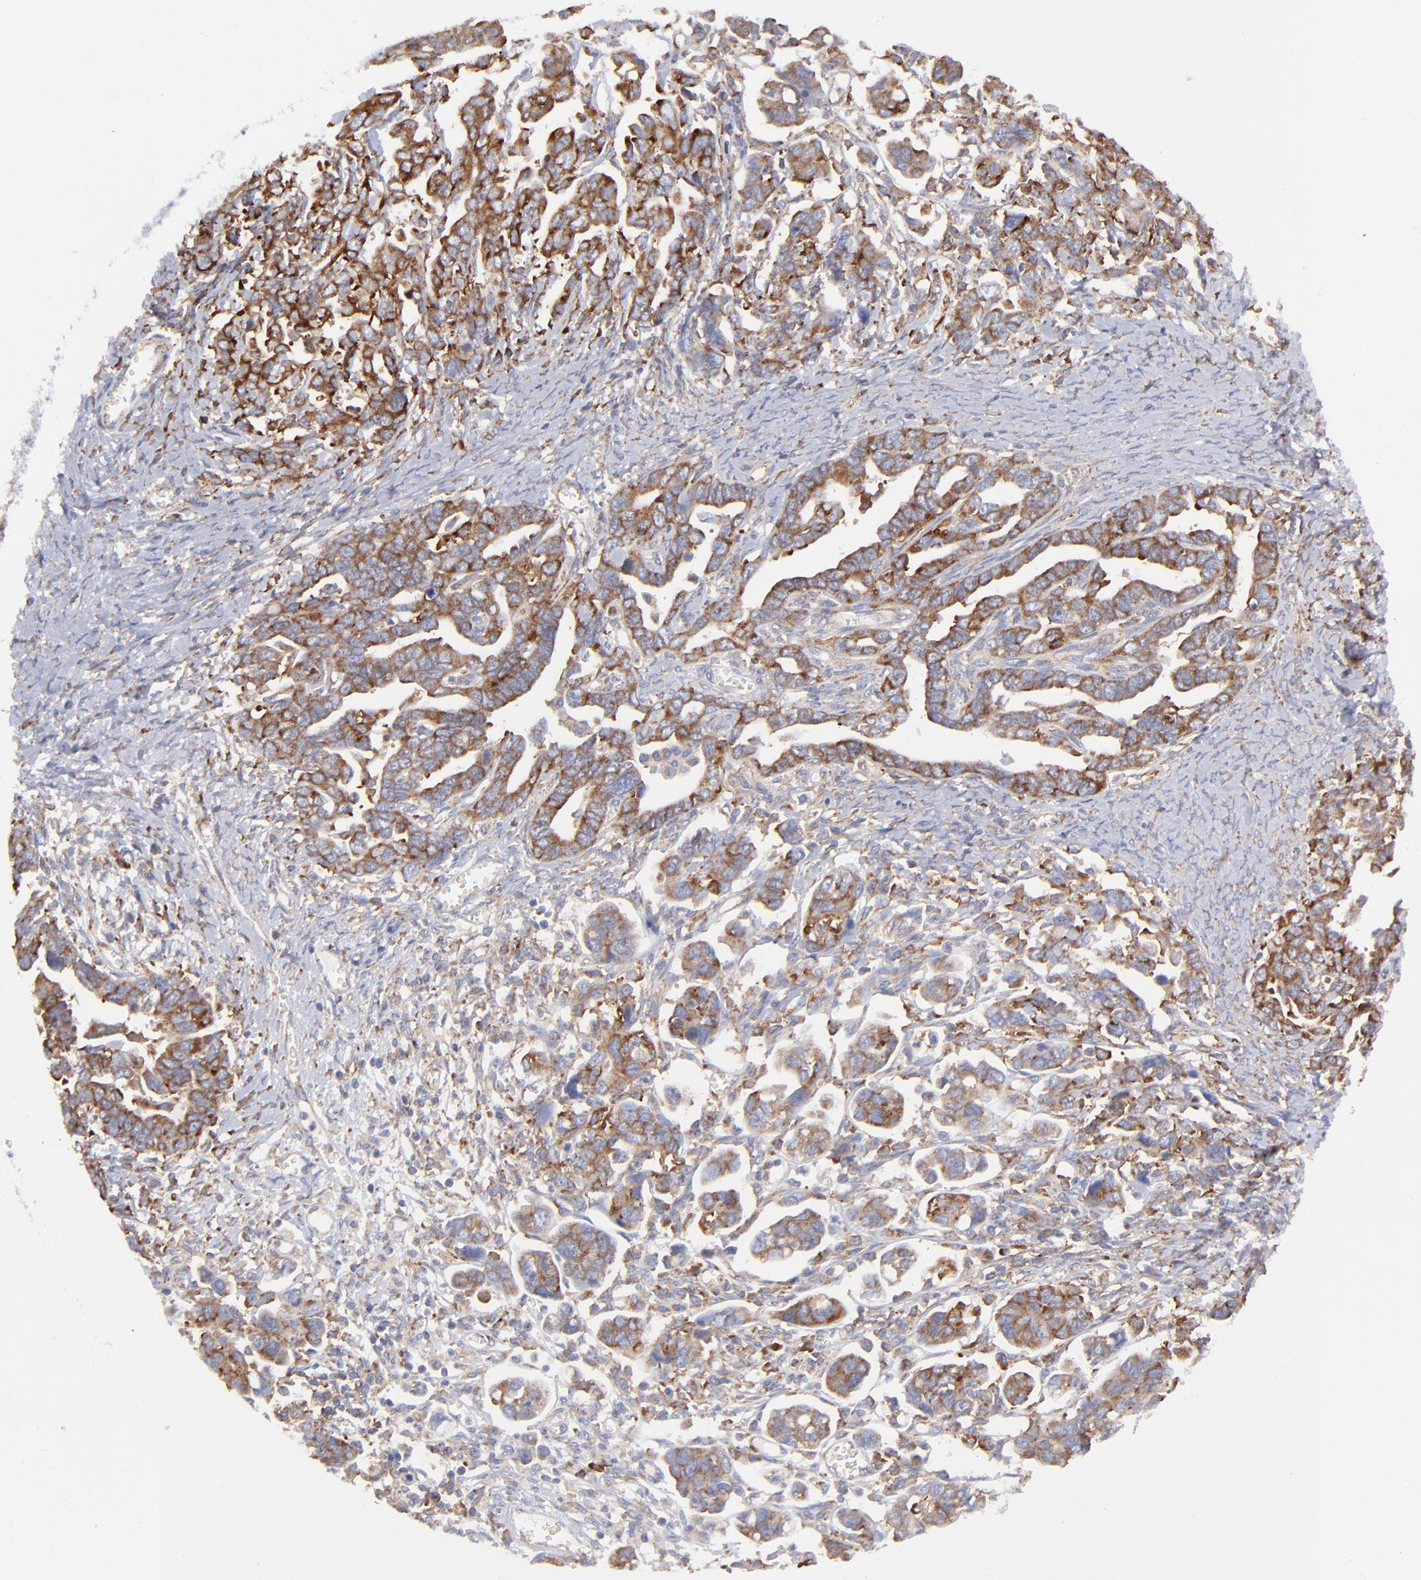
{"staining": {"intensity": "strong", "quantity": ">75%", "location": "cytoplasmic/membranous"}, "tissue": "ovarian cancer", "cell_type": "Tumor cells", "image_type": "cancer", "snomed": [{"axis": "morphology", "description": "Cystadenocarcinoma, serous, NOS"}, {"axis": "topography", "description": "Ovary"}], "caption": "Strong cytoplasmic/membranous protein positivity is identified in about >75% of tumor cells in ovarian serous cystadenocarcinoma.", "gene": "EIF2AK2", "patient": {"sex": "female", "age": 69}}